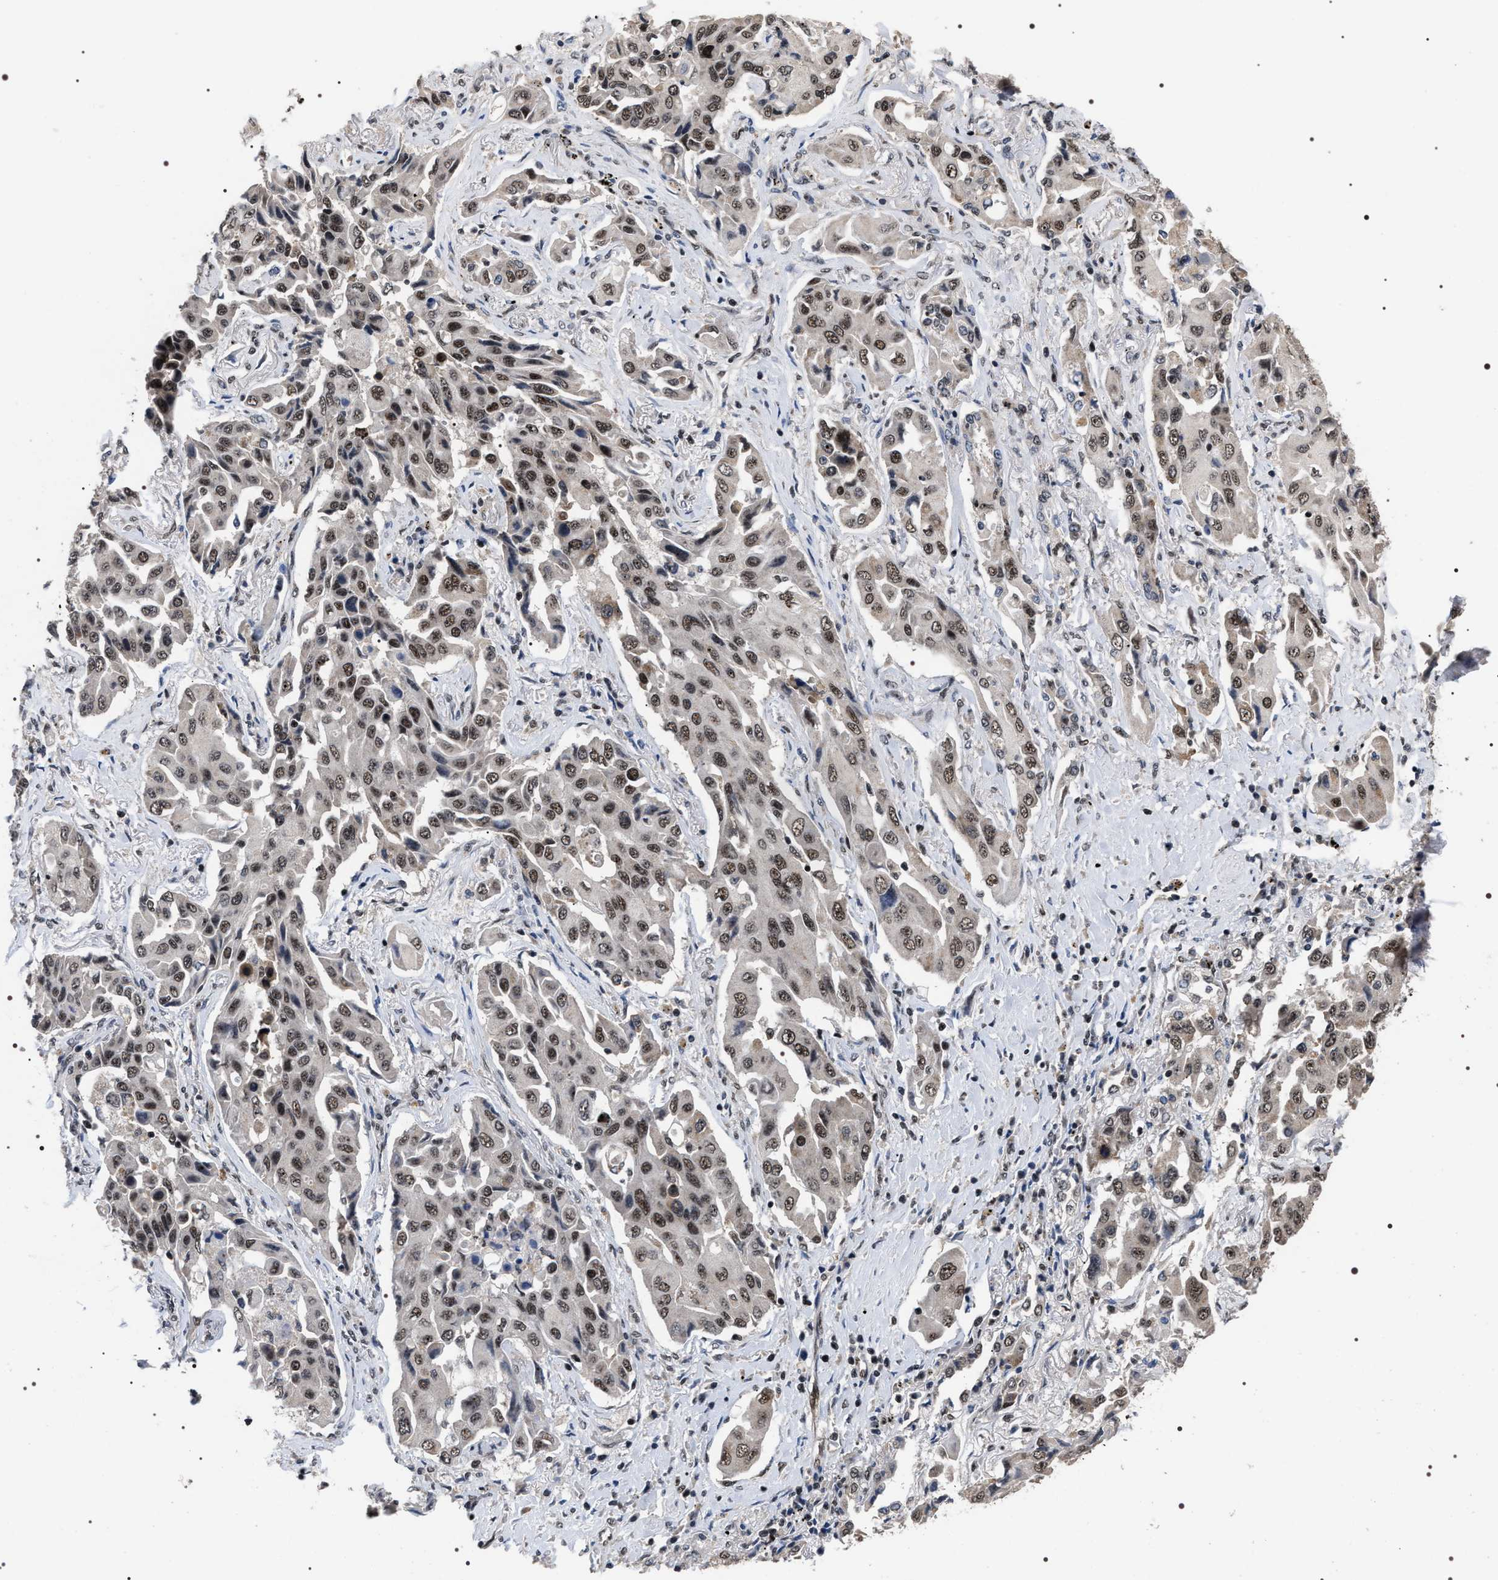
{"staining": {"intensity": "moderate", "quantity": ">75%", "location": "nuclear"}, "tissue": "lung cancer", "cell_type": "Tumor cells", "image_type": "cancer", "snomed": [{"axis": "morphology", "description": "Adenocarcinoma, NOS"}, {"axis": "topography", "description": "Lung"}], "caption": "Protein staining exhibits moderate nuclear staining in about >75% of tumor cells in lung adenocarcinoma.", "gene": "RRP1B", "patient": {"sex": "female", "age": 65}}